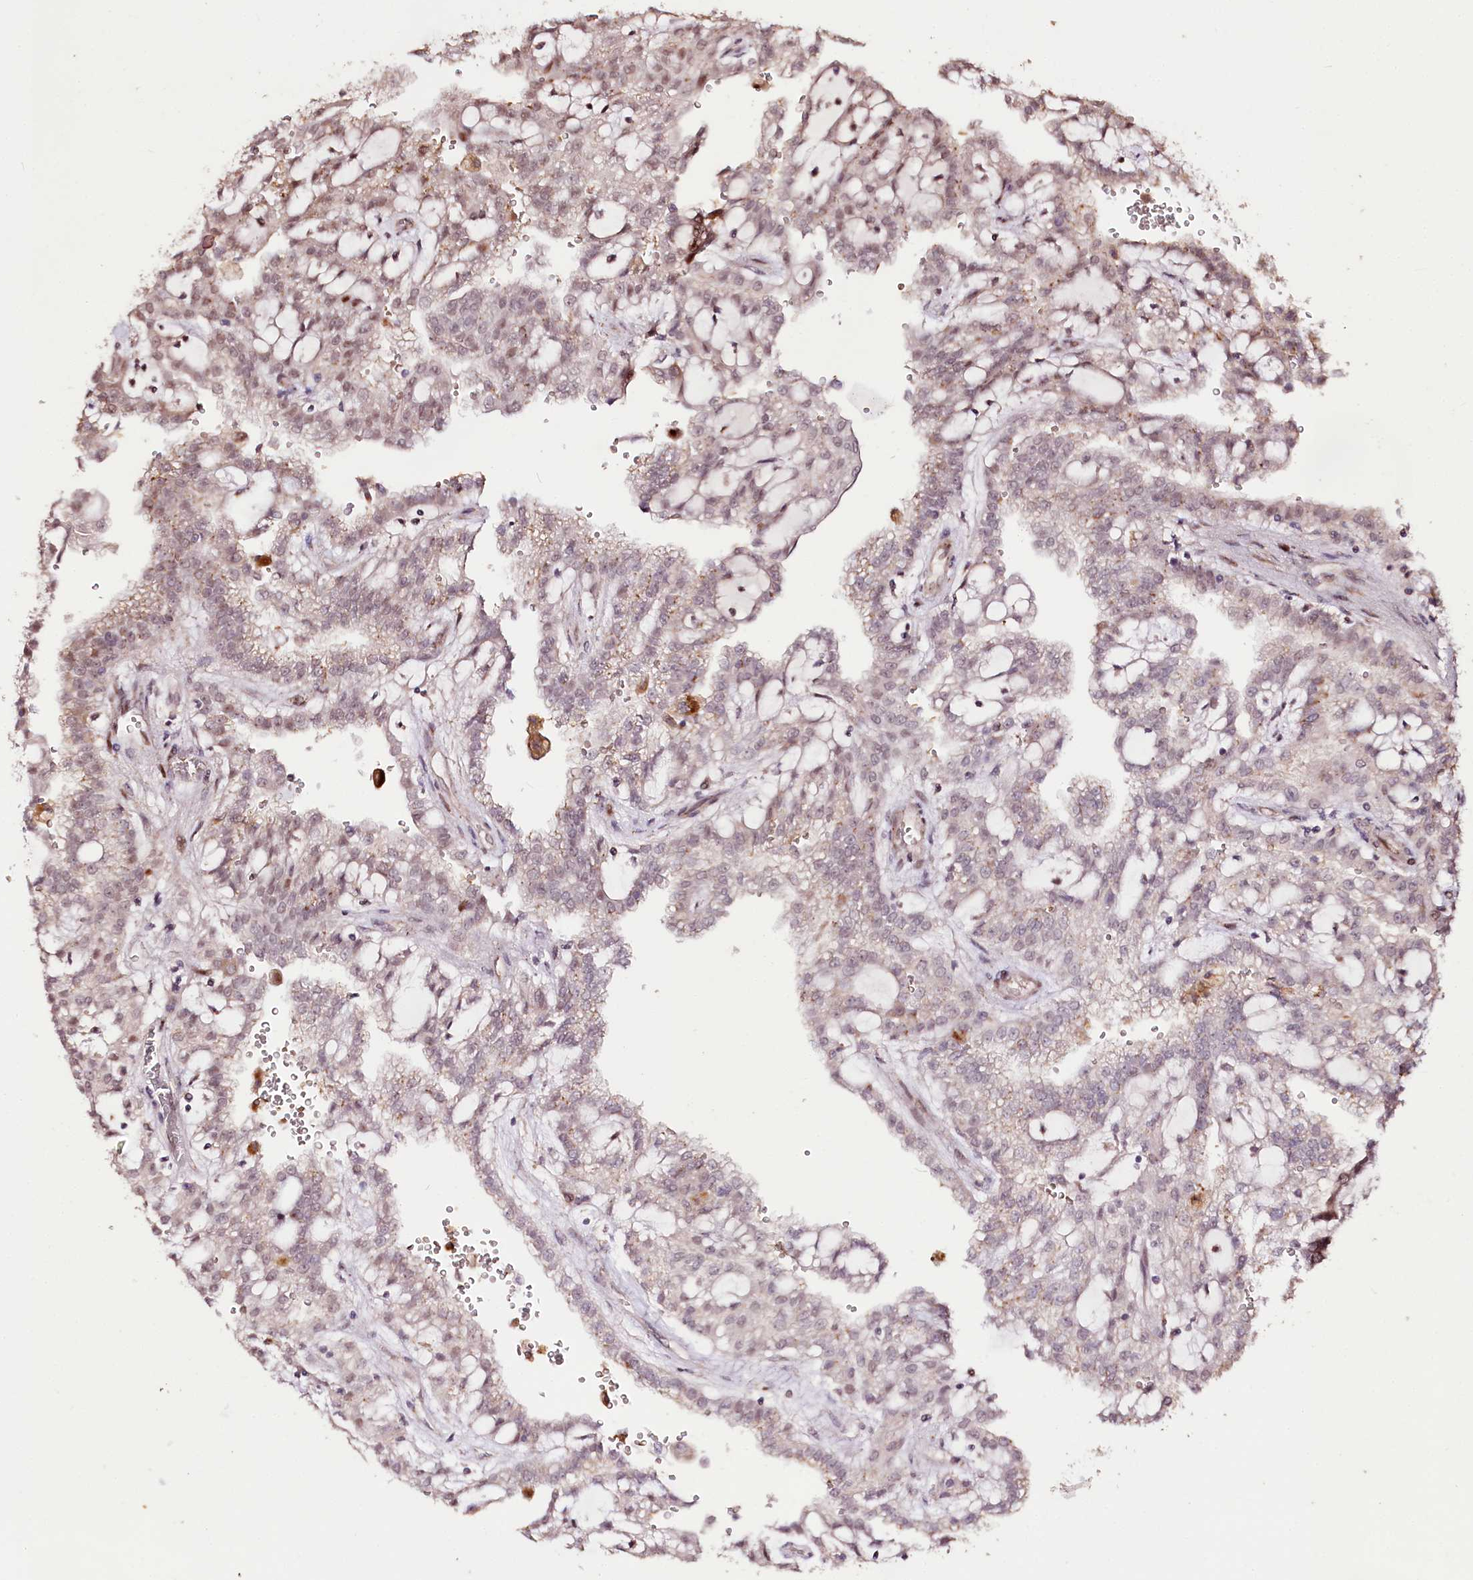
{"staining": {"intensity": "negative", "quantity": "none", "location": "none"}, "tissue": "renal cancer", "cell_type": "Tumor cells", "image_type": "cancer", "snomed": [{"axis": "morphology", "description": "Adenocarcinoma, NOS"}, {"axis": "topography", "description": "Kidney"}], "caption": "An immunohistochemistry (IHC) micrograph of adenocarcinoma (renal) is shown. There is no staining in tumor cells of adenocarcinoma (renal).", "gene": "CARD19", "patient": {"sex": "male", "age": 63}}